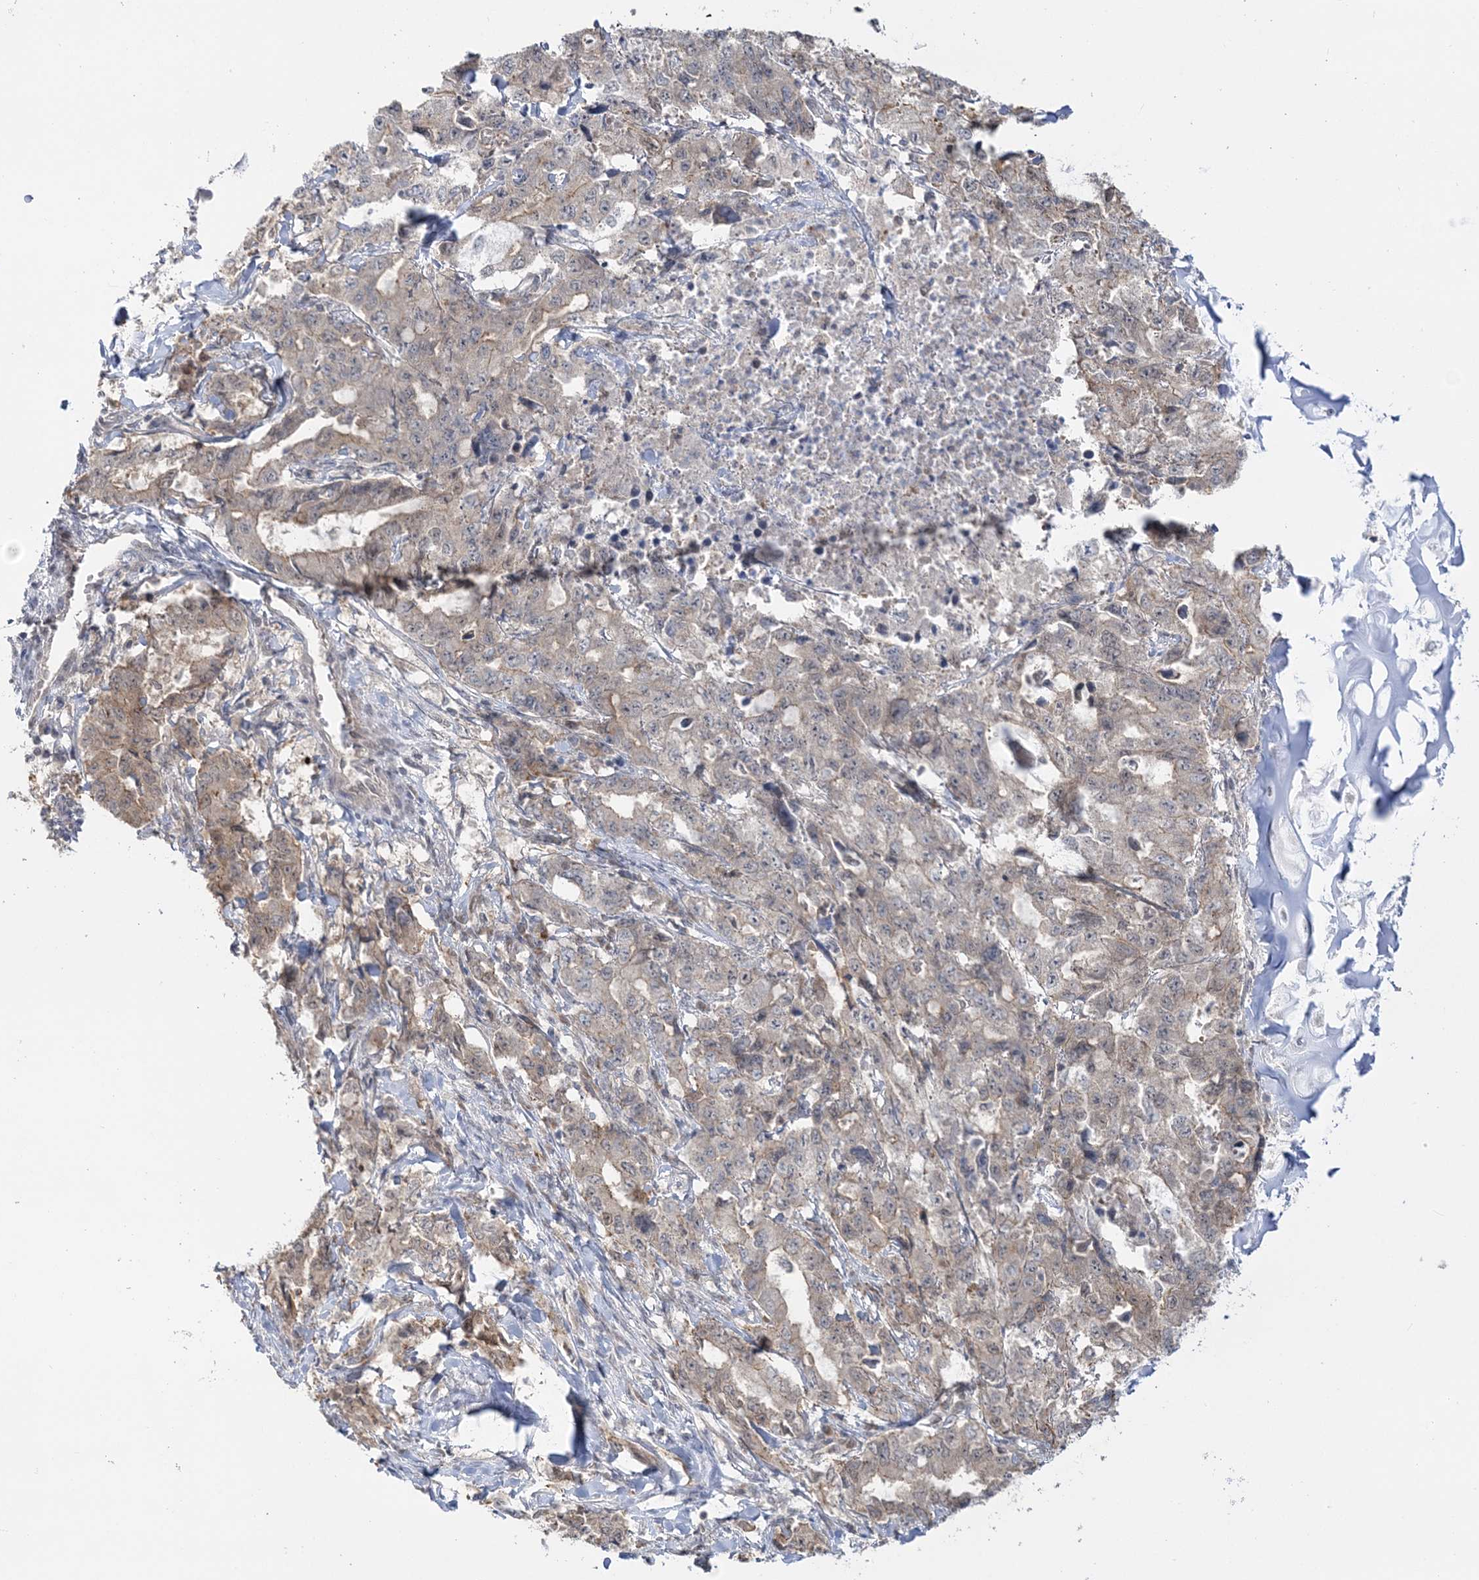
{"staining": {"intensity": "weak", "quantity": "<25%", "location": "cytoplasmic/membranous"}, "tissue": "lung cancer", "cell_type": "Tumor cells", "image_type": "cancer", "snomed": [{"axis": "morphology", "description": "Adenocarcinoma, NOS"}, {"axis": "topography", "description": "Lung"}], "caption": "IHC photomicrograph of neoplastic tissue: human lung adenocarcinoma stained with DAB reveals no significant protein expression in tumor cells.", "gene": "ZFAND6", "patient": {"sex": "female", "age": 51}}